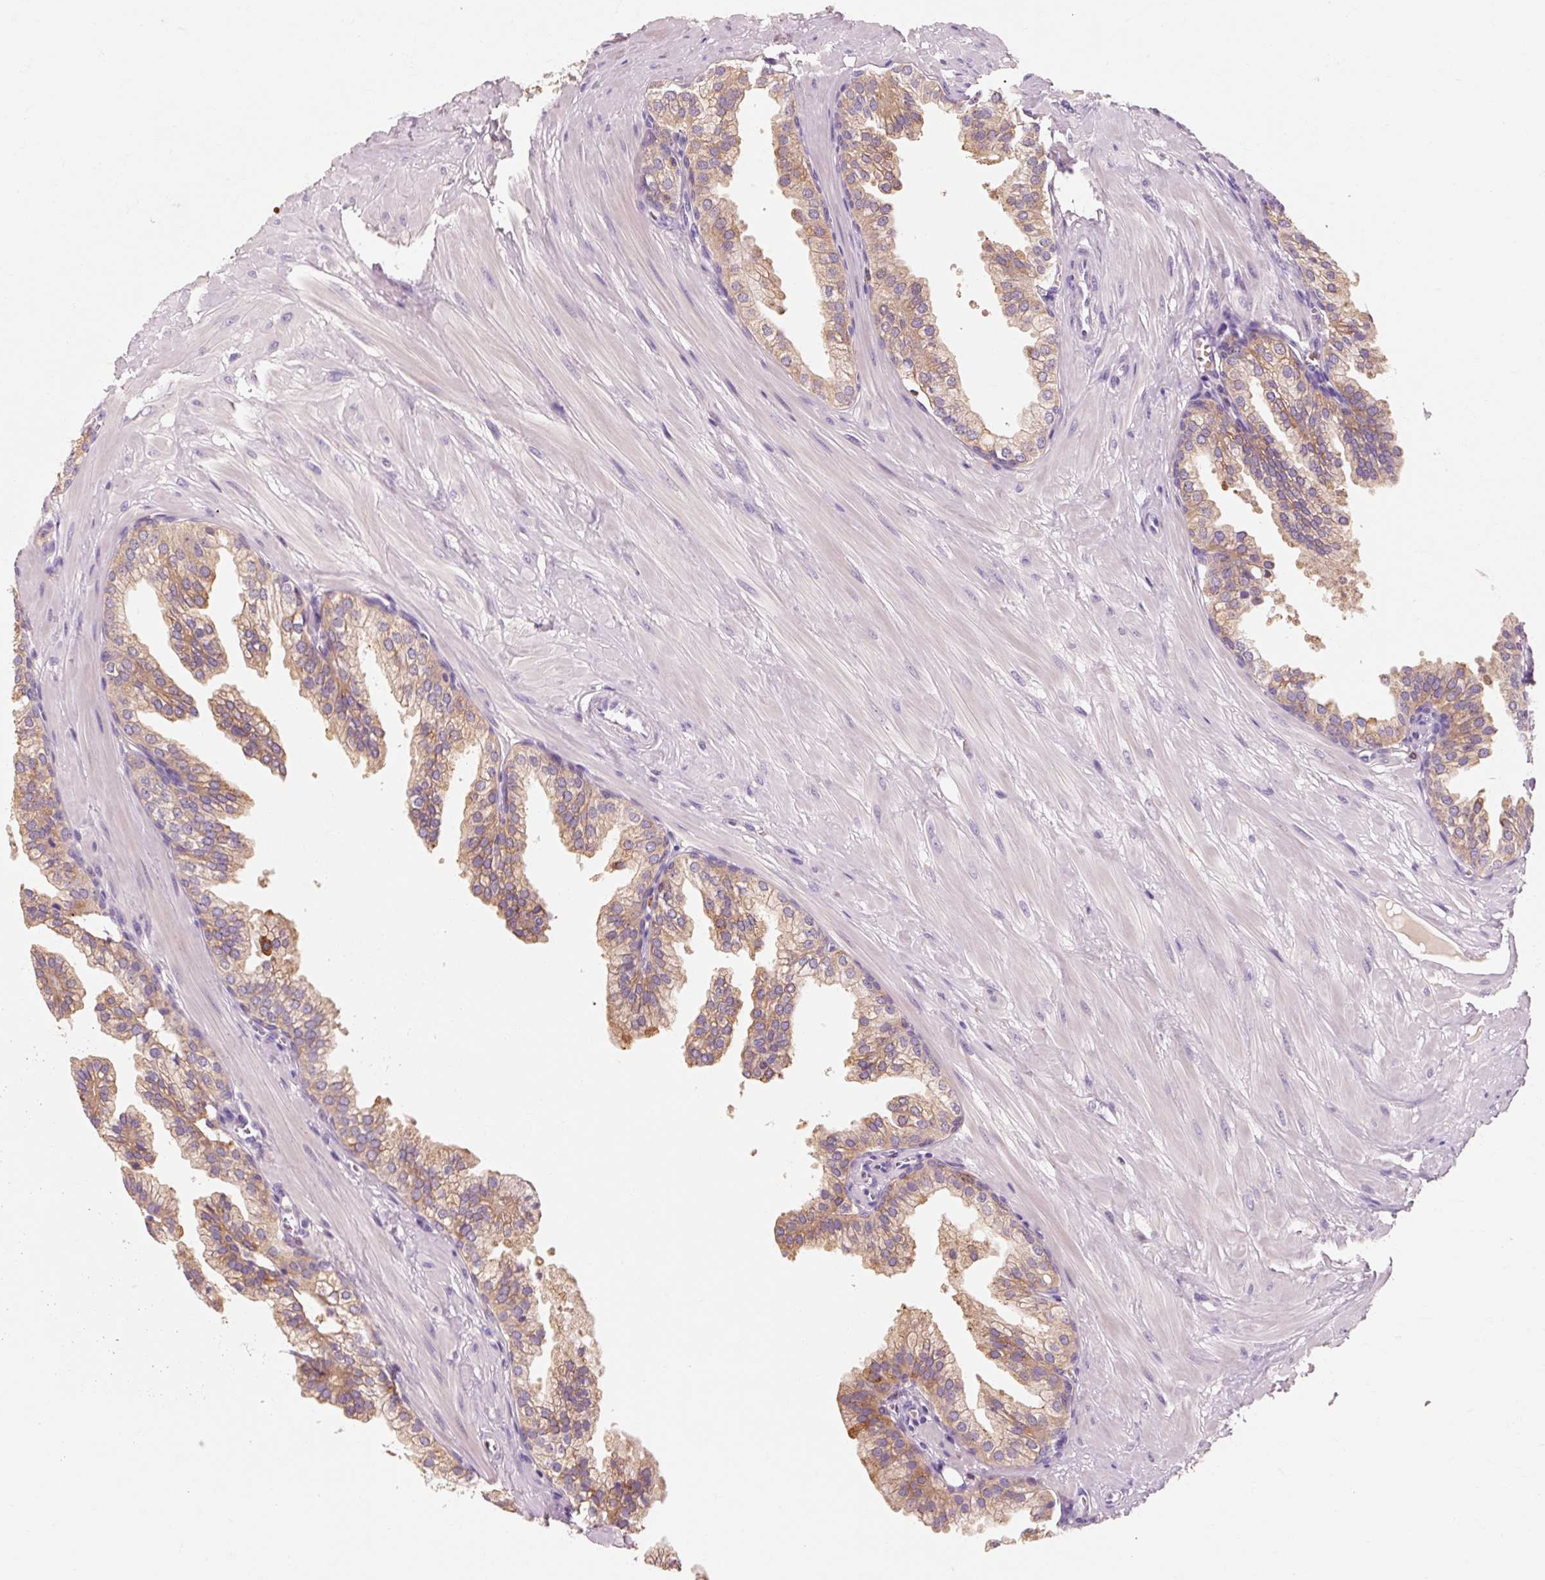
{"staining": {"intensity": "moderate", "quantity": "25%-75%", "location": "cytoplasmic/membranous"}, "tissue": "prostate", "cell_type": "Glandular cells", "image_type": "normal", "snomed": [{"axis": "morphology", "description": "Normal tissue, NOS"}, {"axis": "topography", "description": "Prostate"}, {"axis": "topography", "description": "Peripheral nerve tissue"}], "caption": "An image of prostate stained for a protein demonstrates moderate cytoplasmic/membranous brown staining in glandular cells.", "gene": "OR8K1", "patient": {"sex": "male", "age": 55}}